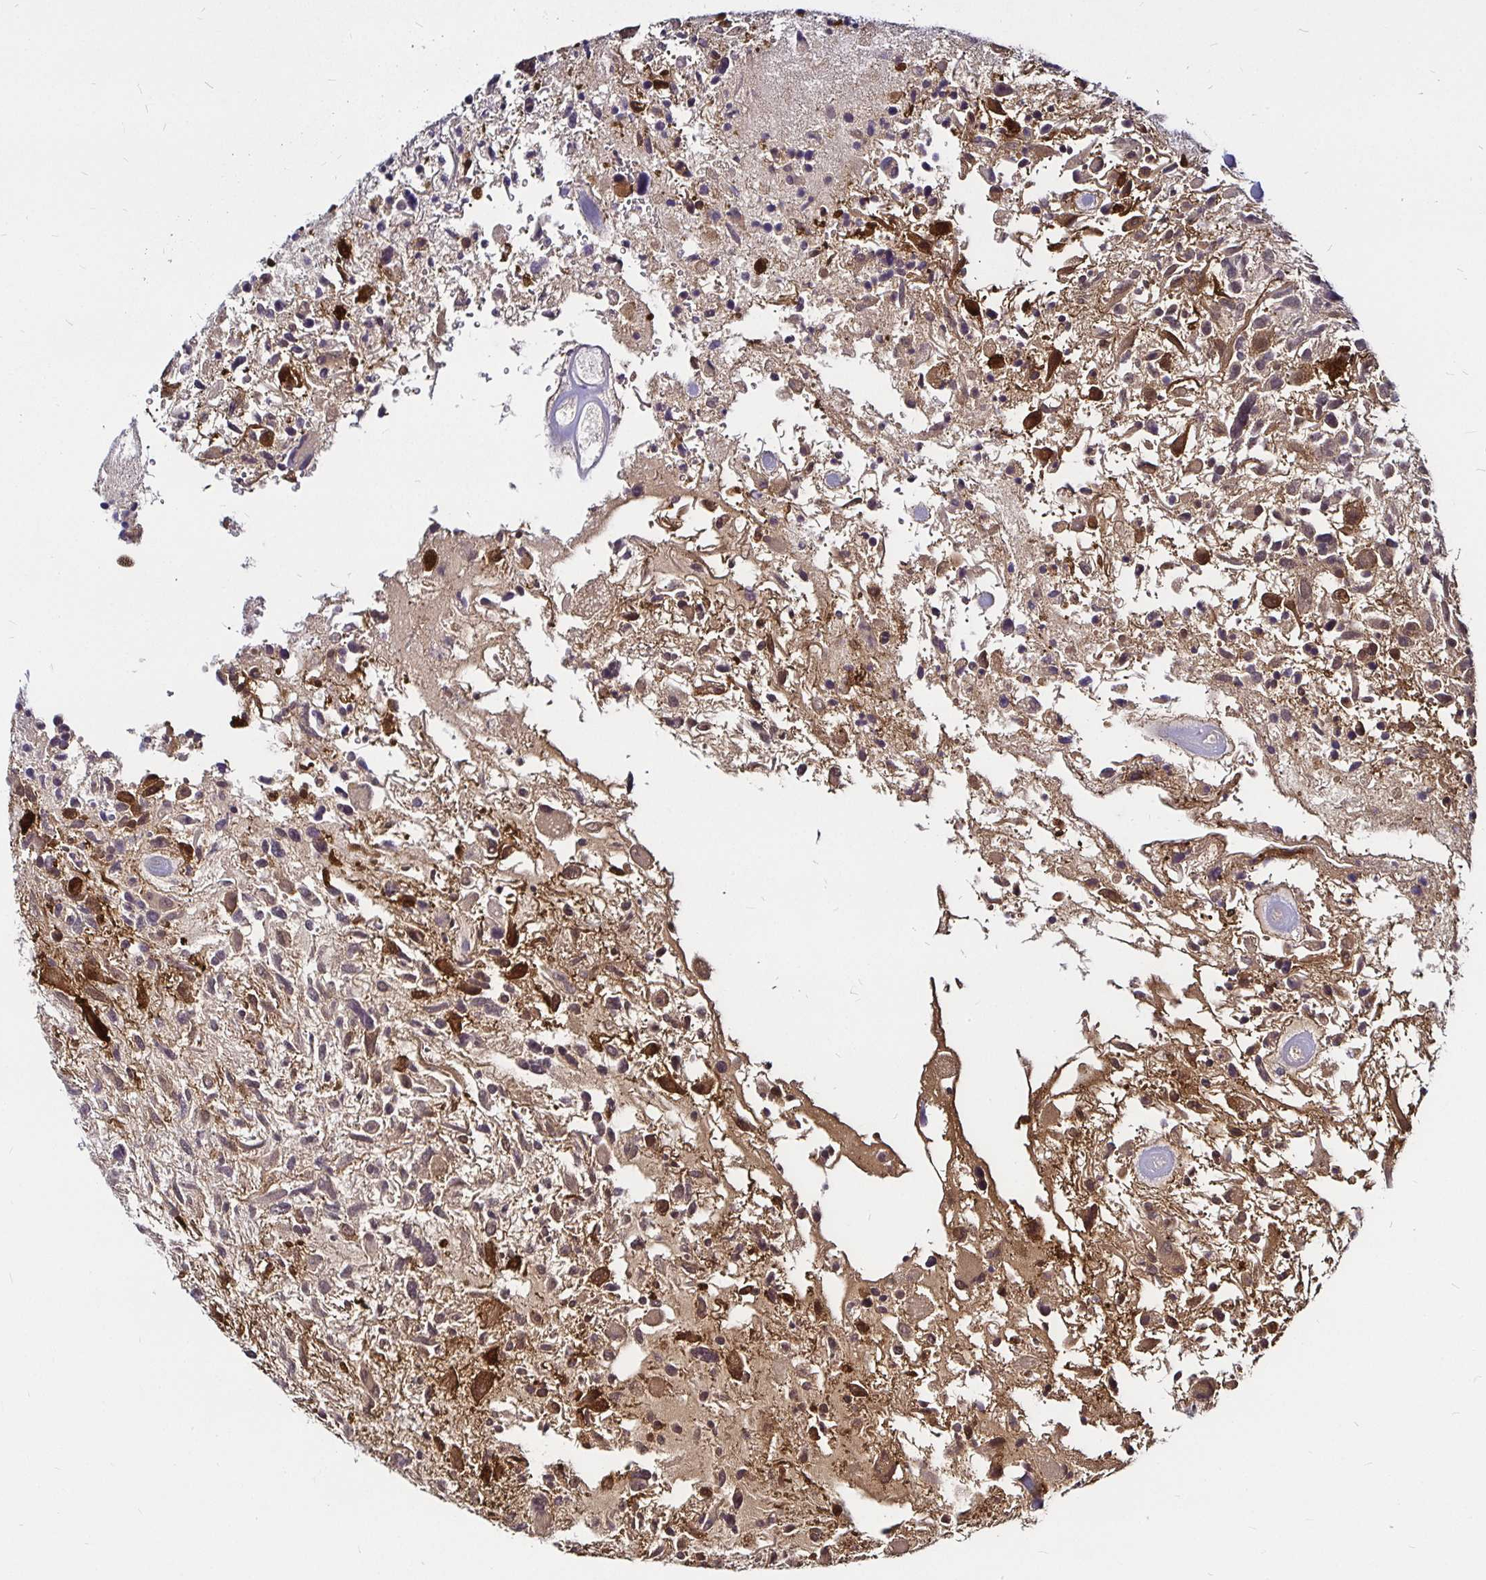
{"staining": {"intensity": "moderate", "quantity": "<25%", "location": "cytoplasmic/membranous"}, "tissue": "glioma", "cell_type": "Tumor cells", "image_type": "cancer", "snomed": [{"axis": "morphology", "description": "Glioma, malignant, High grade"}, {"axis": "topography", "description": "Brain"}], "caption": "Human high-grade glioma (malignant) stained with a brown dye exhibits moderate cytoplasmic/membranous positive positivity in approximately <25% of tumor cells.", "gene": "PGAM2", "patient": {"sex": "female", "age": 11}}